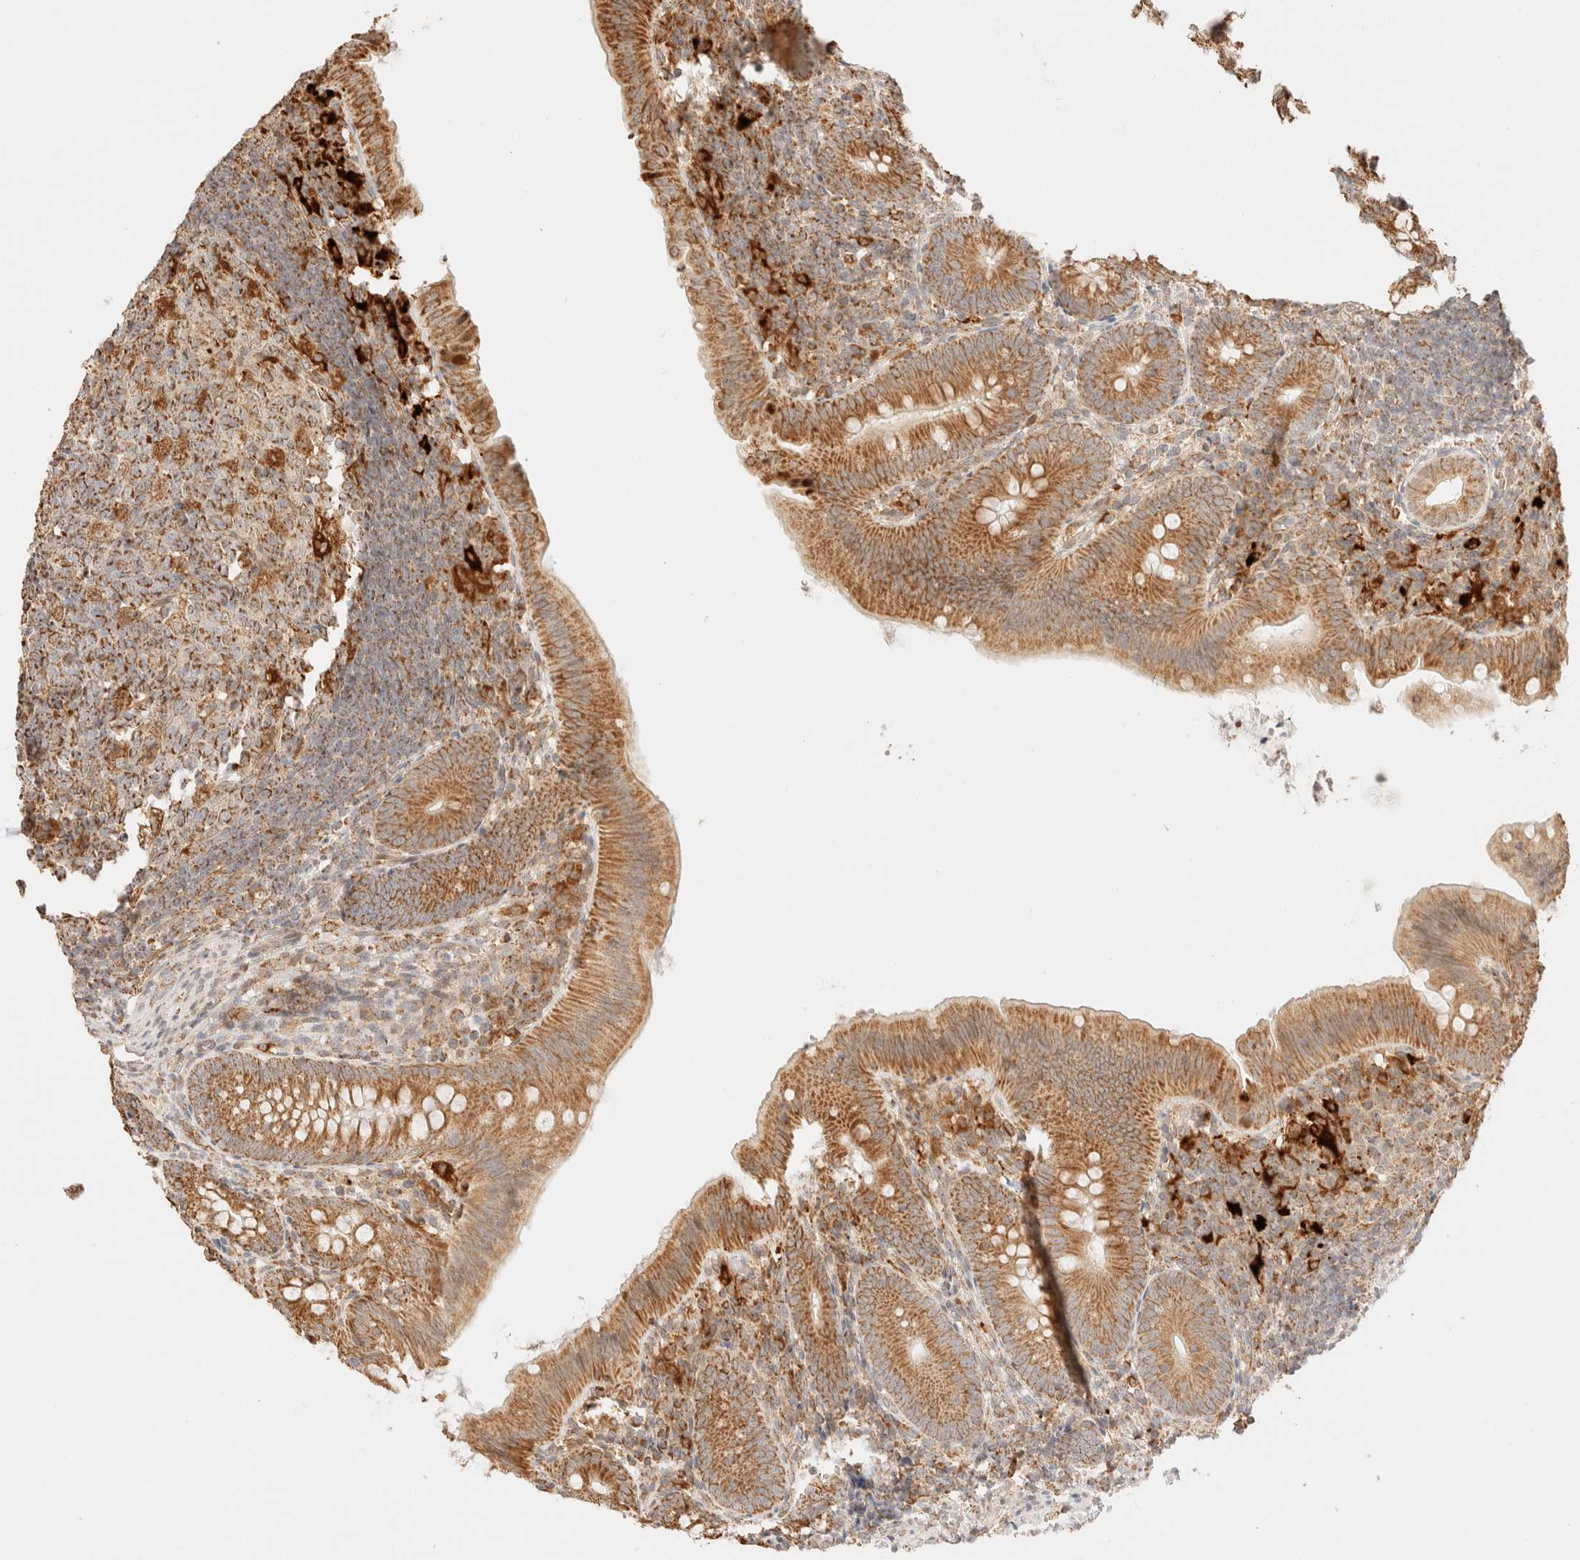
{"staining": {"intensity": "moderate", "quantity": ">75%", "location": "cytoplasmic/membranous"}, "tissue": "appendix", "cell_type": "Glandular cells", "image_type": "normal", "snomed": [{"axis": "morphology", "description": "Normal tissue, NOS"}, {"axis": "topography", "description": "Appendix"}], "caption": "Appendix stained with a protein marker reveals moderate staining in glandular cells.", "gene": "TACO1", "patient": {"sex": "male", "age": 1}}